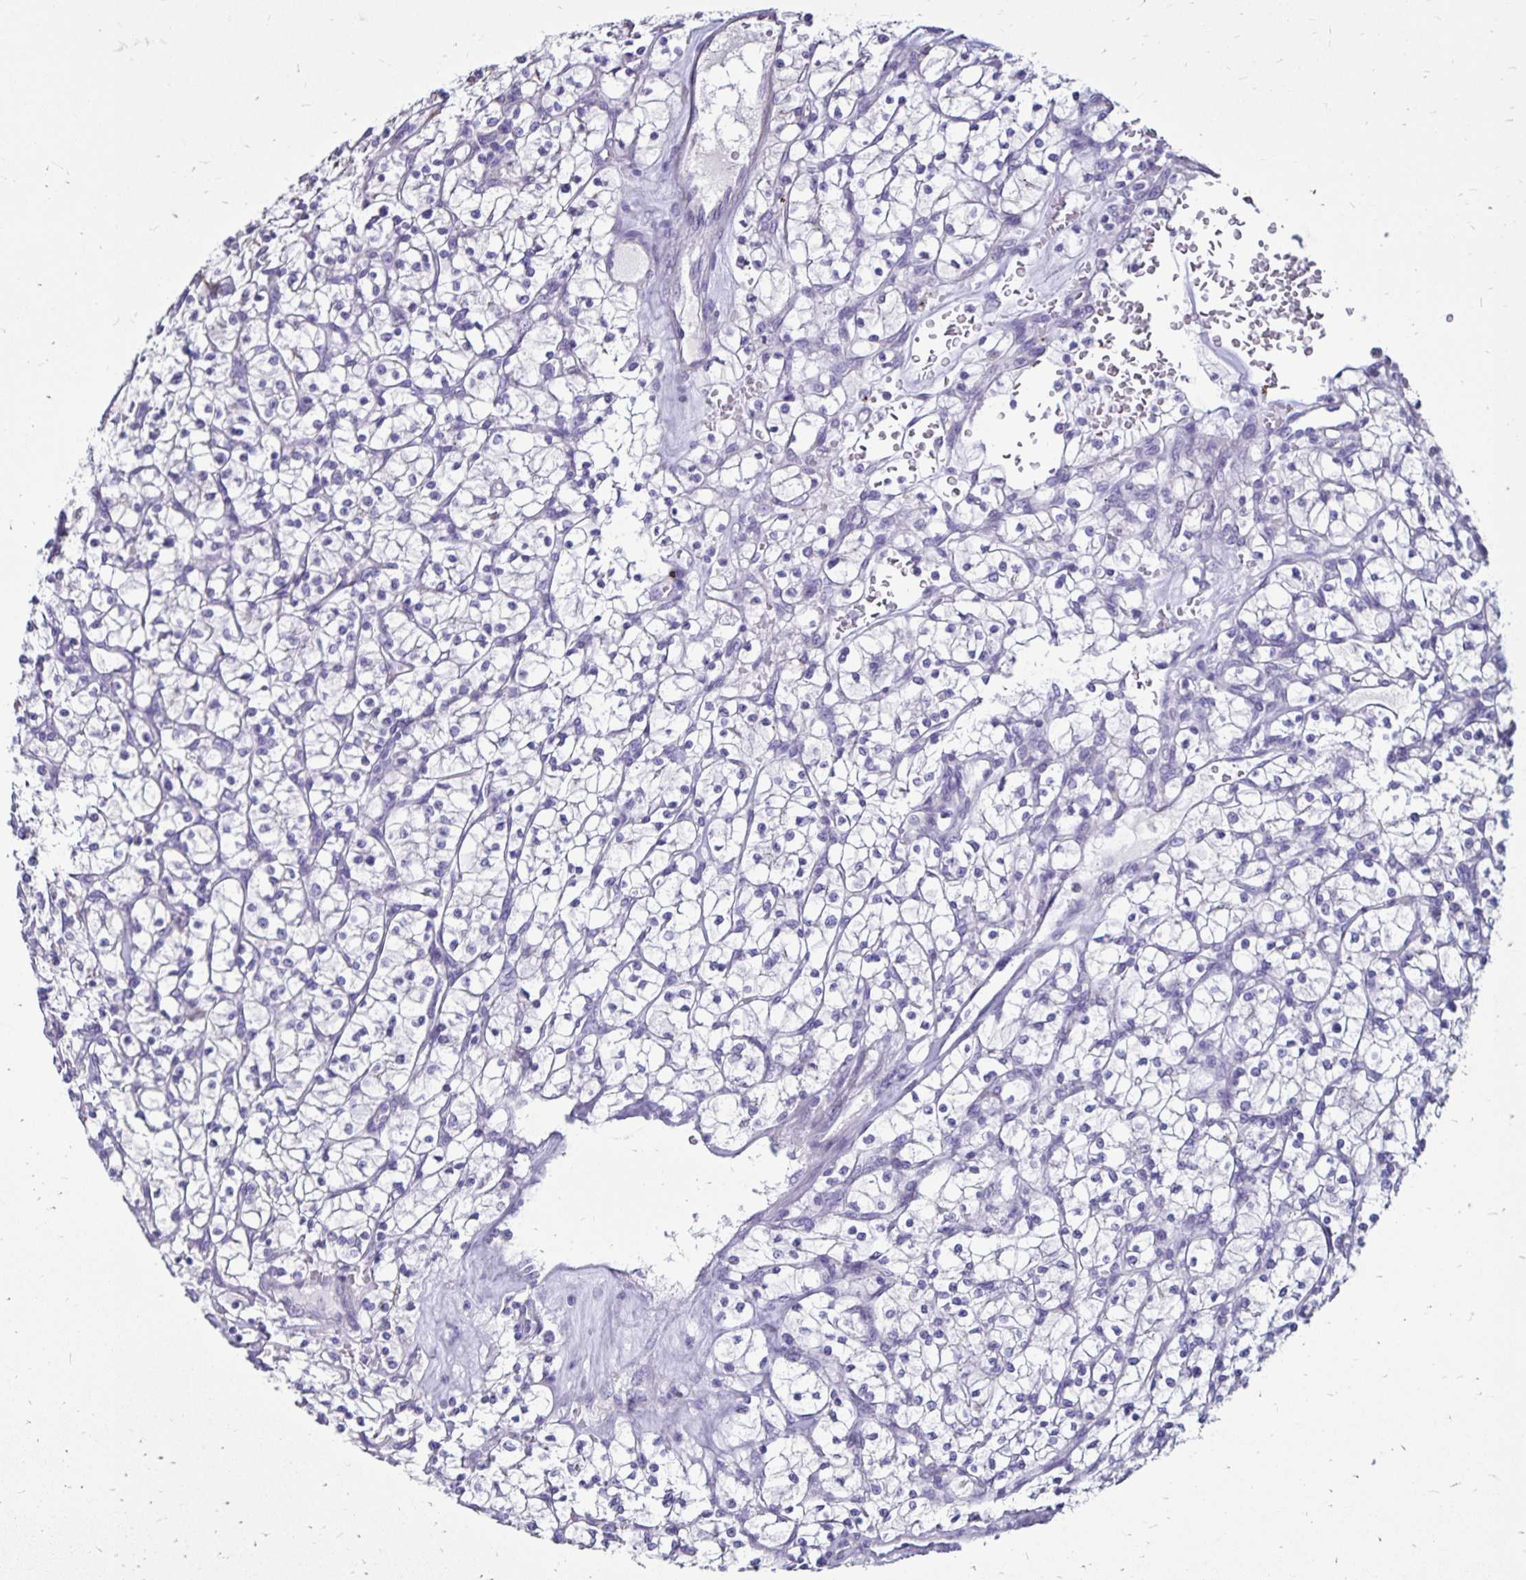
{"staining": {"intensity": "negative", "quantity": "none", "location": "none"}, "tissue": "renal cancer", "cell_type": "Tumor cells", "image_type": "cancer", "snomed": [{"axis": "morphology", "description": "Adenocarcinoma, NOS"}, {"axis": "topography", "description": "Kidney"}], "caption": "Renal adenocarcinoma stained for a protein using immunohistochemistry demonstrates no positivity tumor cells.", "gene": "EVPL", "patient": {"sex": "female", "age": 64}}